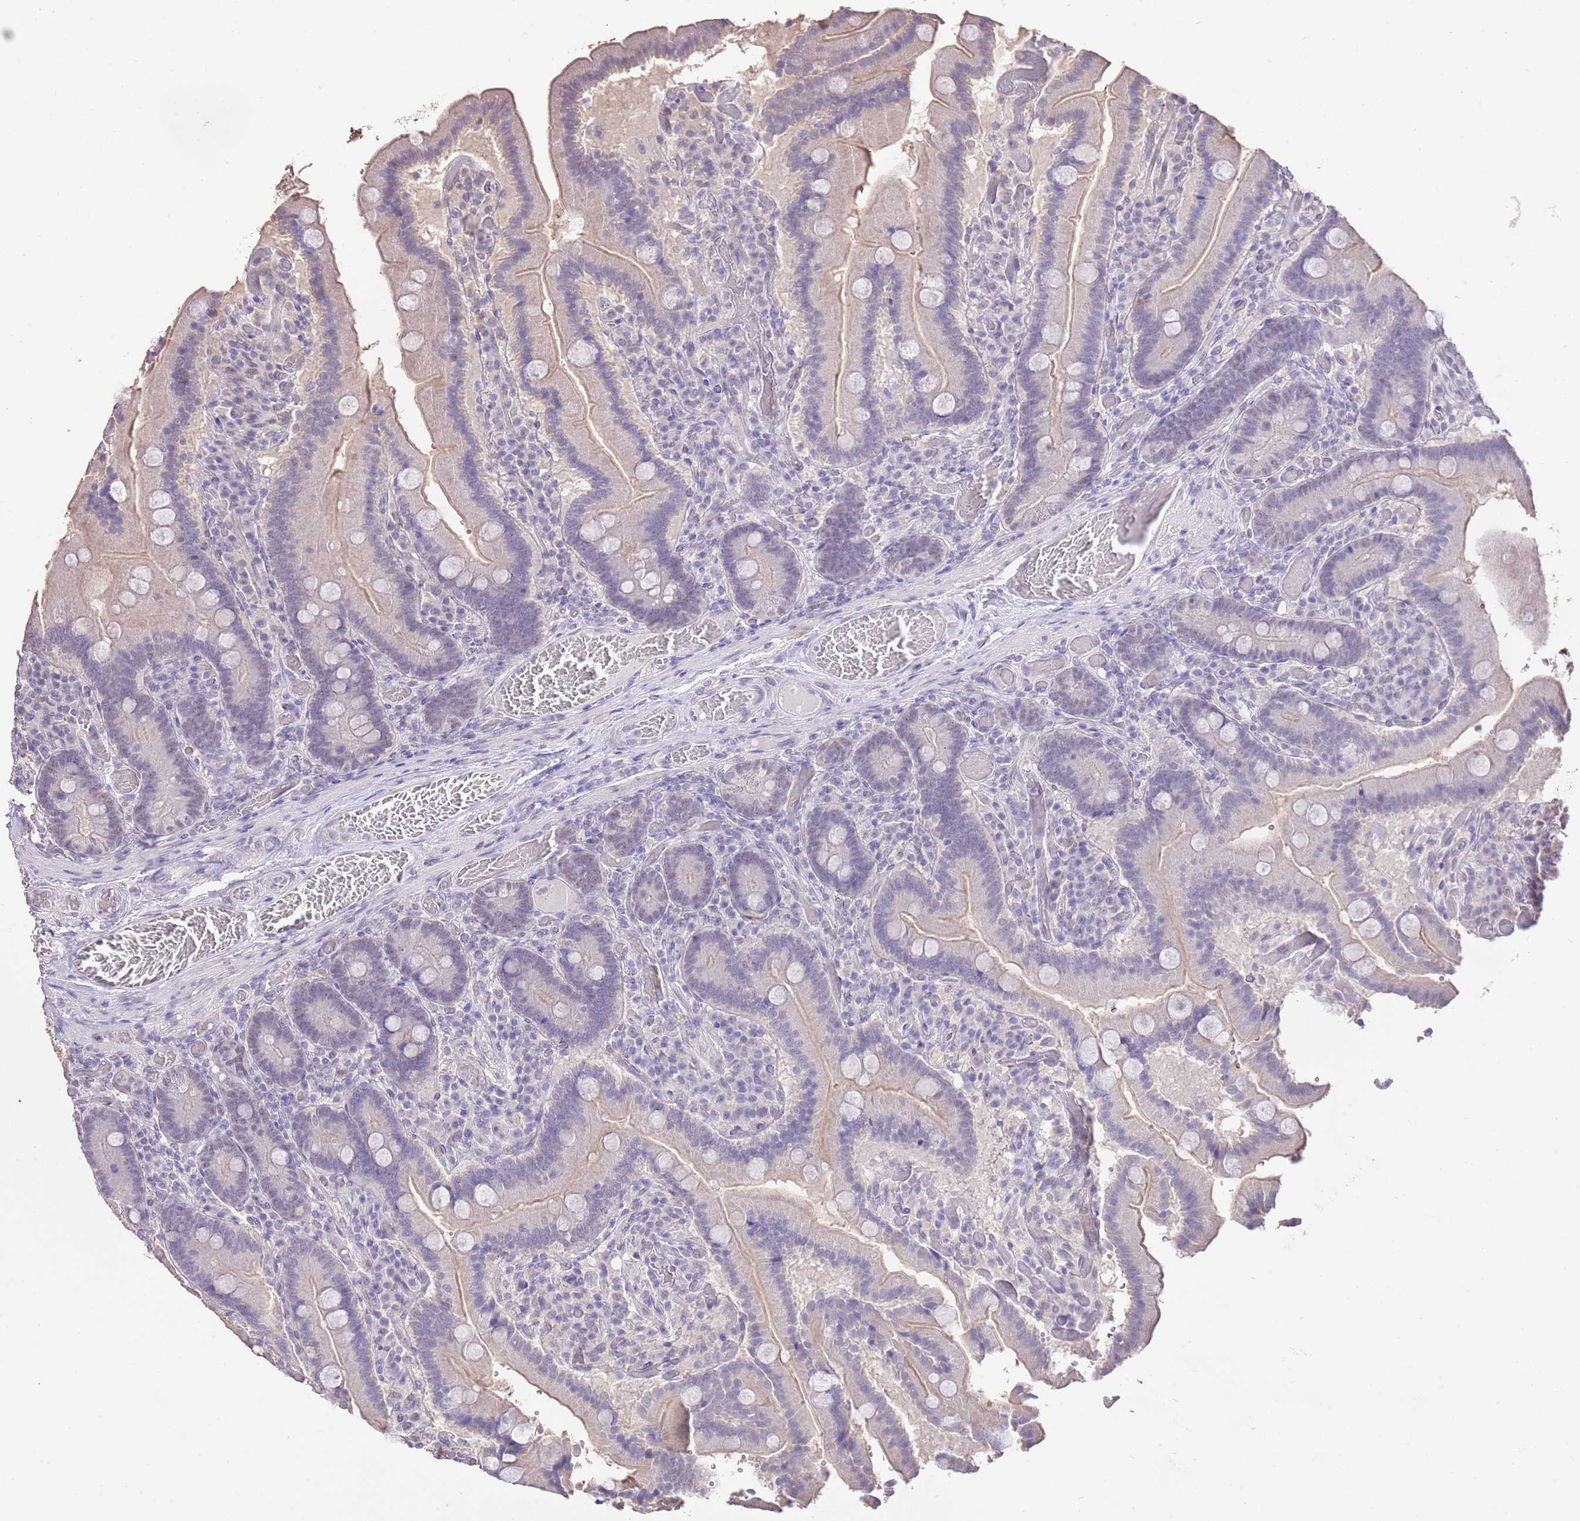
{"staining": {"intensity": "weak", "quantity": "25%-75%", "location": "cytoplasmic/membranous,nuclear"}, "tissue": "duodenum", "cell_type": "Glandular cells", "image_type": "normal", "snomed": [{"axis": "morphology", "description": "Normal tissue, NOS"}, {"axis": "topography", "description": "Duodenum"}], "caption": "Unremarkable duodenum shows weak cytoplasmic/membranous,nuclear expression in approximately 25%-75% of glandular cells.", "gene": "IZUMO4", "patient": {"sex": "female", "age": 62}}